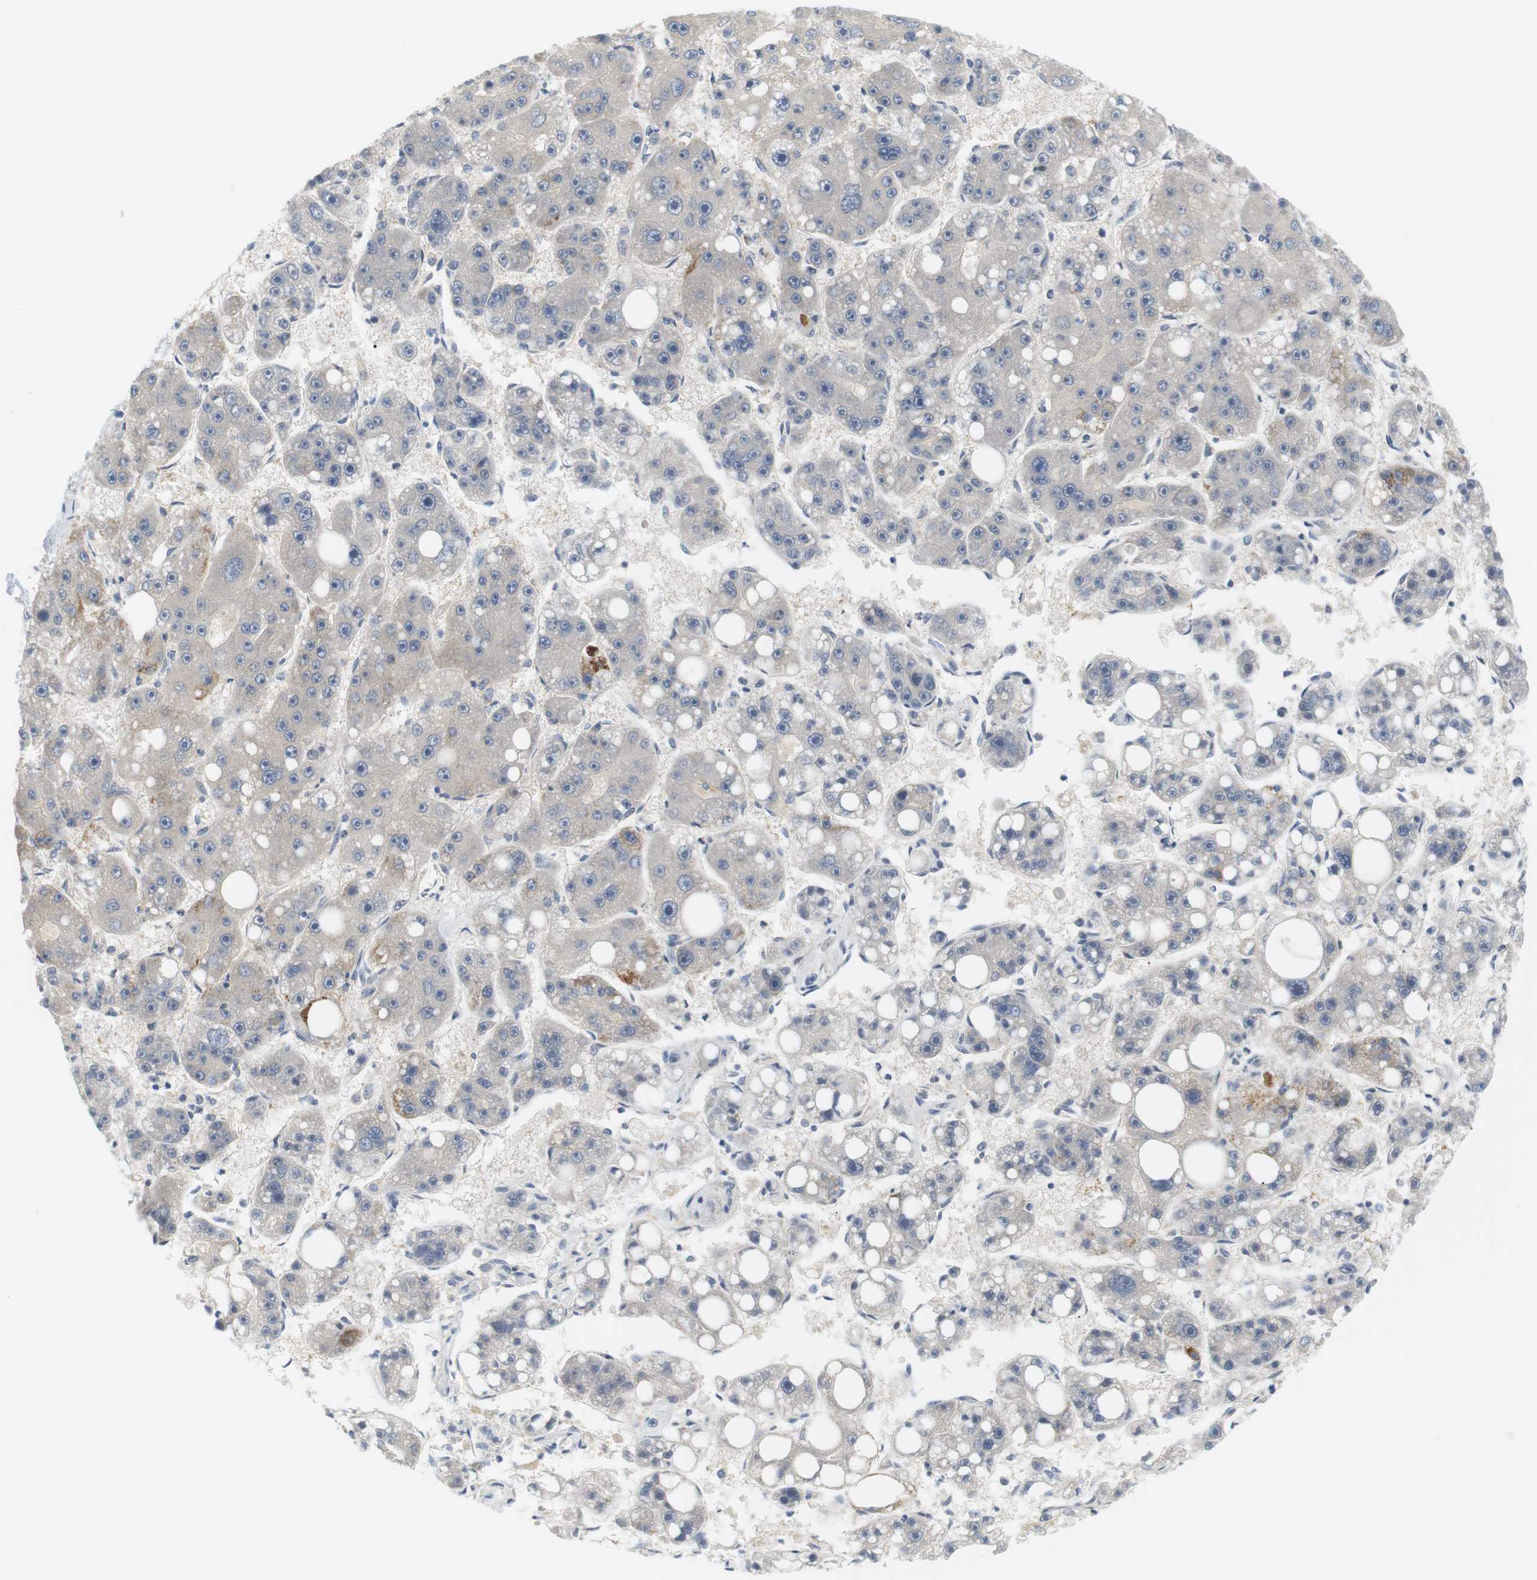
{"staining": {"intensity": "weak", "quantity": "<25%", "location": "cytoplasmic/membranous"}, "tissue": "liver cancer", "cell_type": "Tumor cells", "image_type": "cancer", "snomed": [{"axis": "morphology", "description": "Carcinoma, Hepatocellular, NOS"}, {"axis": "topography", "description": "Liver"}], "caption": "A histopathology image of human hepatocellular carcinoma (liver) is negative for staining in tumor cells.", "gene": "EVA1C", "patient": {"sex": "female", "age": 61}}